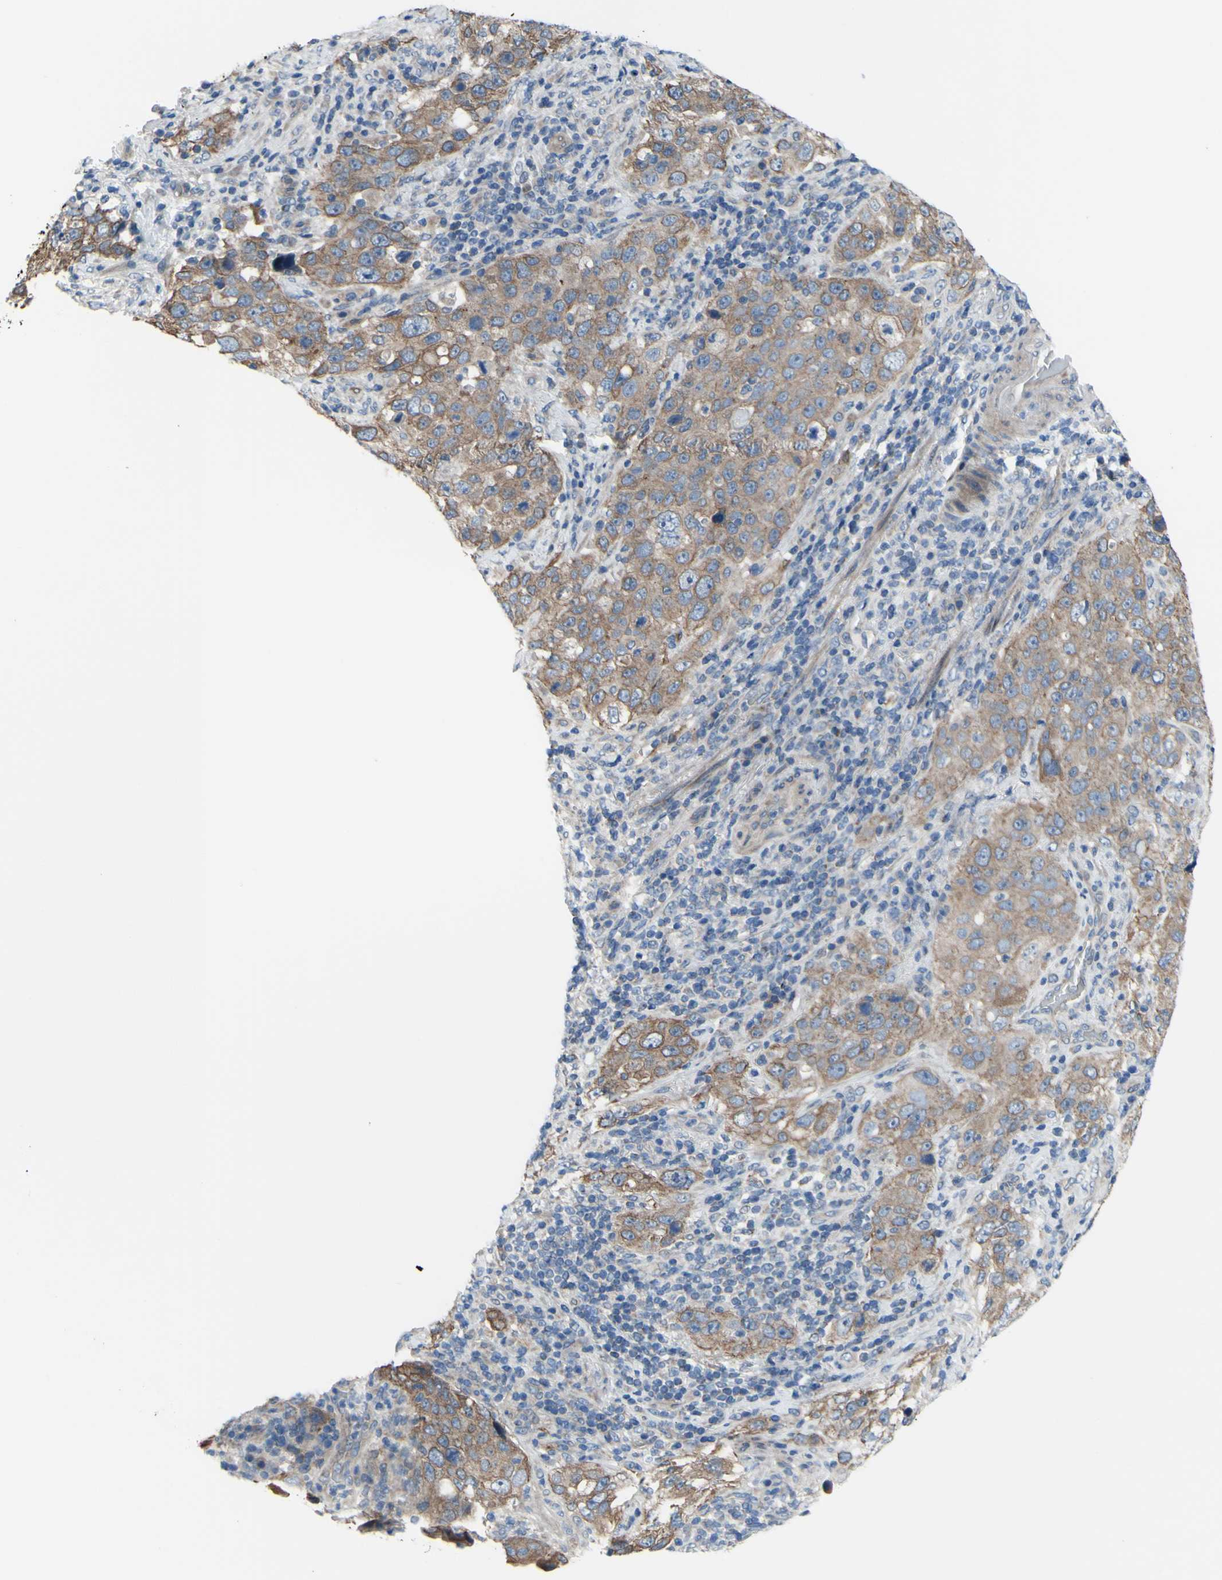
{"staining": {"intensity": "moderate", "quantity": ">75%", "location": "cytoplasmic/membranous"}, "tissue": "stomach cancer", "cell_type": "Tumor cells", "image_type": "cancer", "snomed": [{"axis": "morphology", "description": "Normal tissue, NOS"}, {"axis": "morphology", "description": "Adenocarcinoma, NOS"}, {"axis": "topography", "description": "Stomach"}], "caption": "There is medium levels of moderate cytoplasmic/membranous expression in tumor cells of stomach adenocarcinoma, as demonstrated by immunohistochemical staining (brown color).", "gene": "GRAMD2B", "patient": {"sex": "male", "age": 48}}